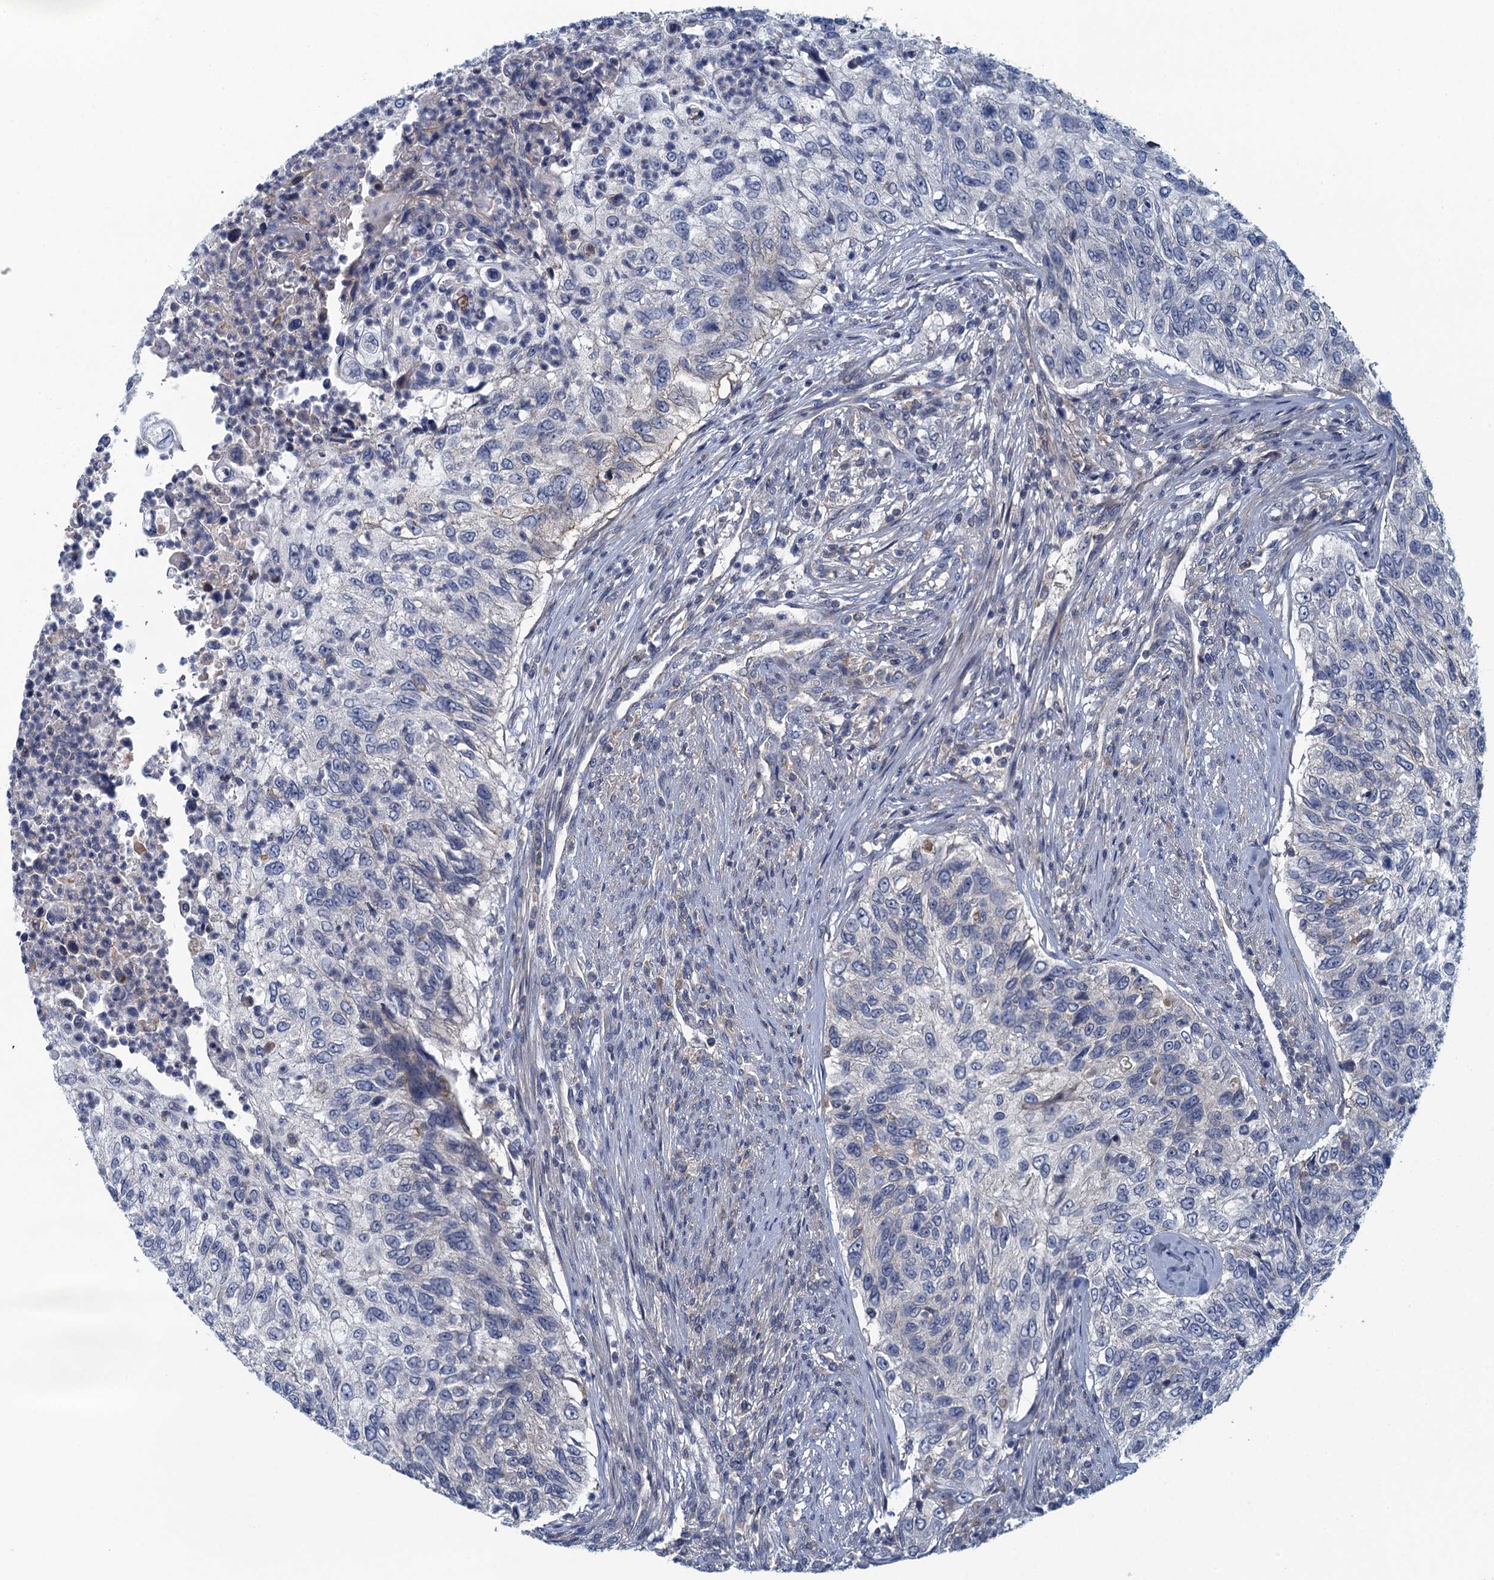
{"staining": {"intensity": "negative", "quantity": "none", "location": "none"}, "tissue": "urothelial cancer", "cell_type": "Tumor cells", "image_type": "cancer", "snomed": [{"axis": "morphology", "description": "Urothelial carcinoma, High grade"}, {"axis": "topography", "description": "Urinary bladder"}], "caption": "Protein analysis of urothelial carcinoma (high-grade) demonstrates no significant expression in tumor cells. (Stains: DAB immunohistochemistry (IHC) with hematoxylin counter stain, Microscopy: brightfield microscopy at high magnification).", "gene": "NCKAP1L", "patient": {"sex": "female", "age": 60}}